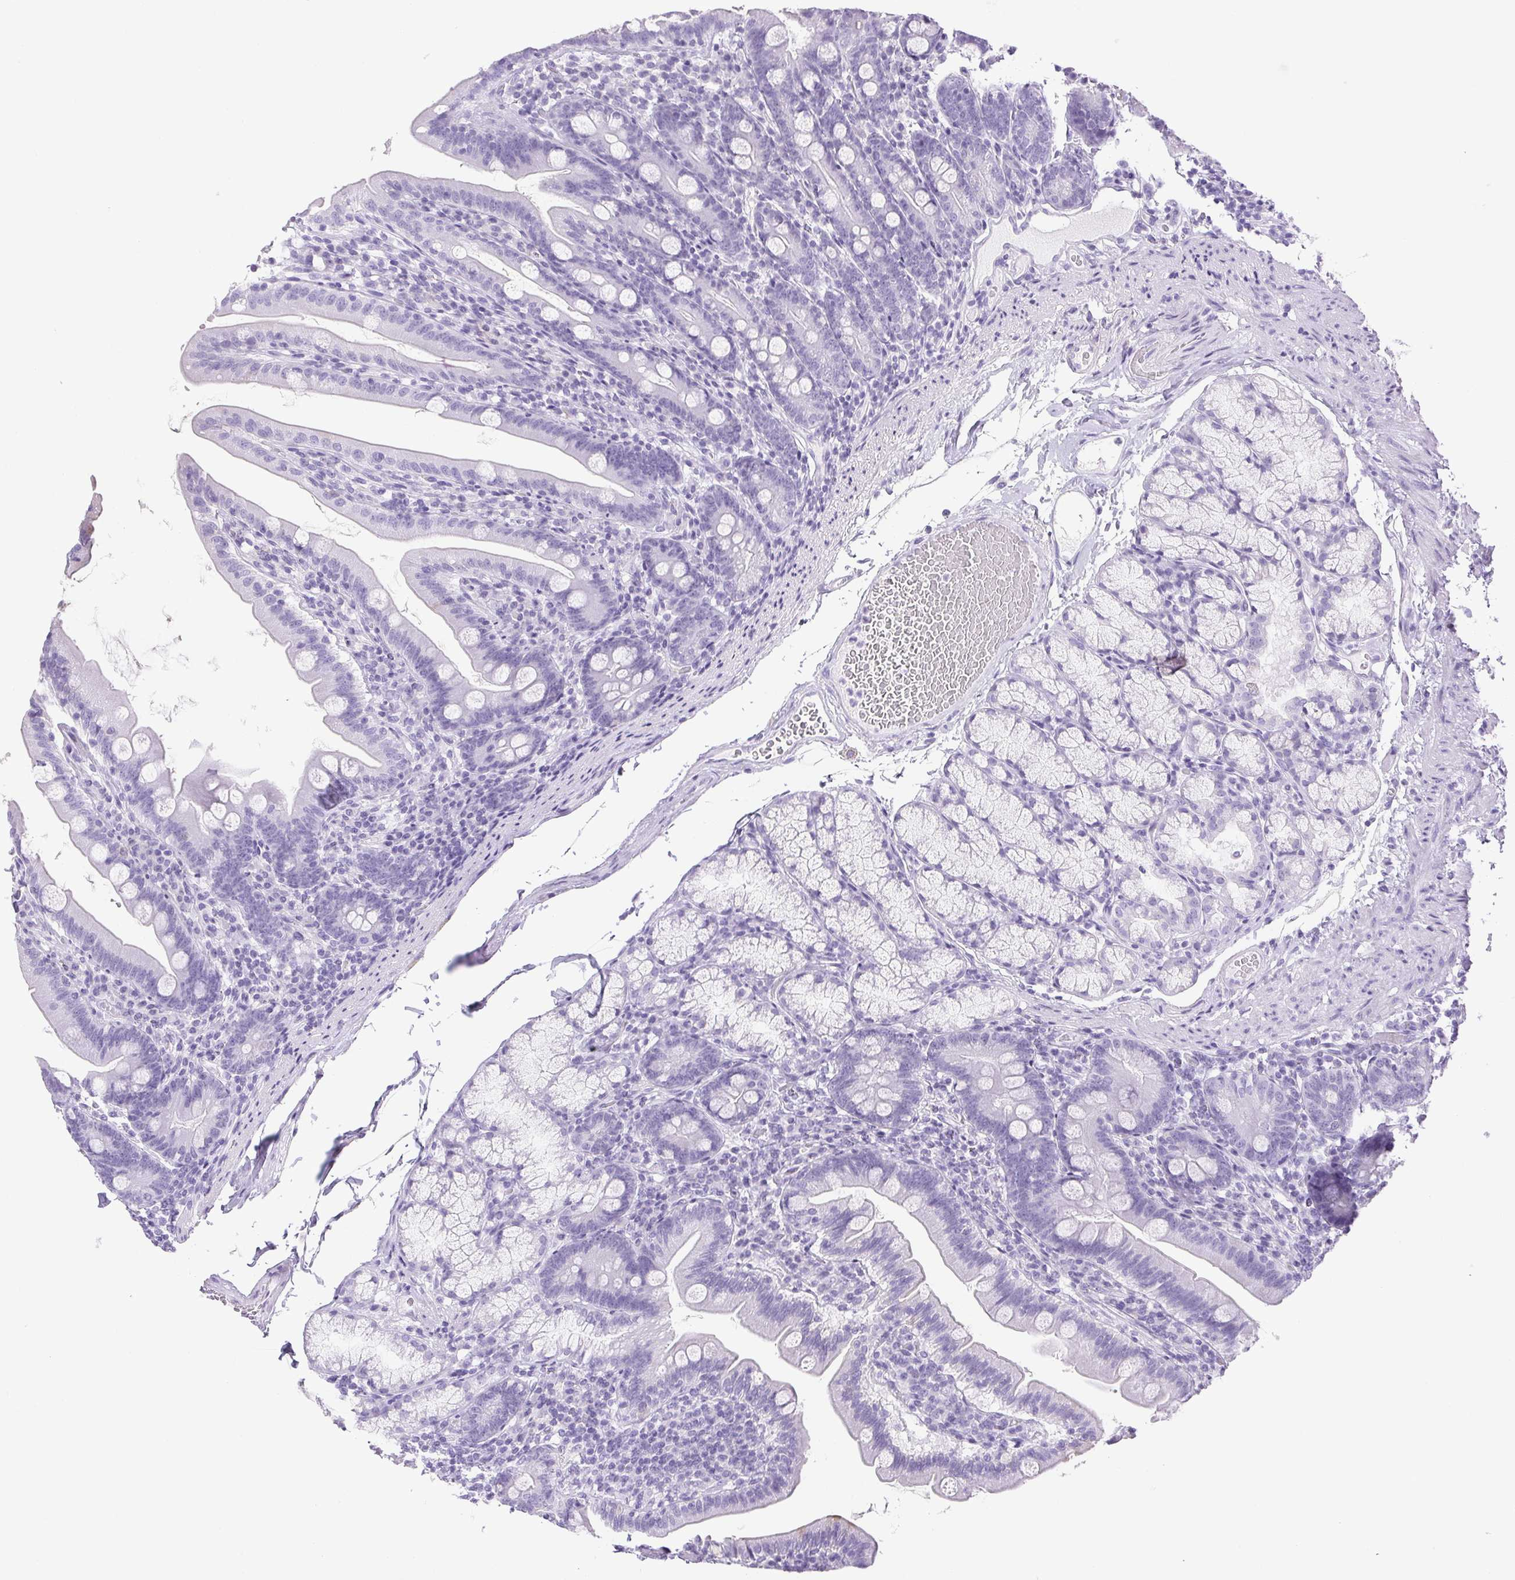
{"staining": {"intensity": "negative", "quantity": "none", "location": "none"}, "tissue": "duodenum", "cell_type": "Glandular cells", "image_type": "normal", "snomed": [{"axis": "morphology", "description": "Normal tissue, NOS"}, {"axis": "topography", "description": "Duodenum"}], "caption": "Immunohistochemistry (IHC) histopathology image of normal duodenum: human duodenum stained with DAB displays no significant protein positivity in glandular cells.", "gene": "HLA", "patient": {"sex": "female", "age": 67}}